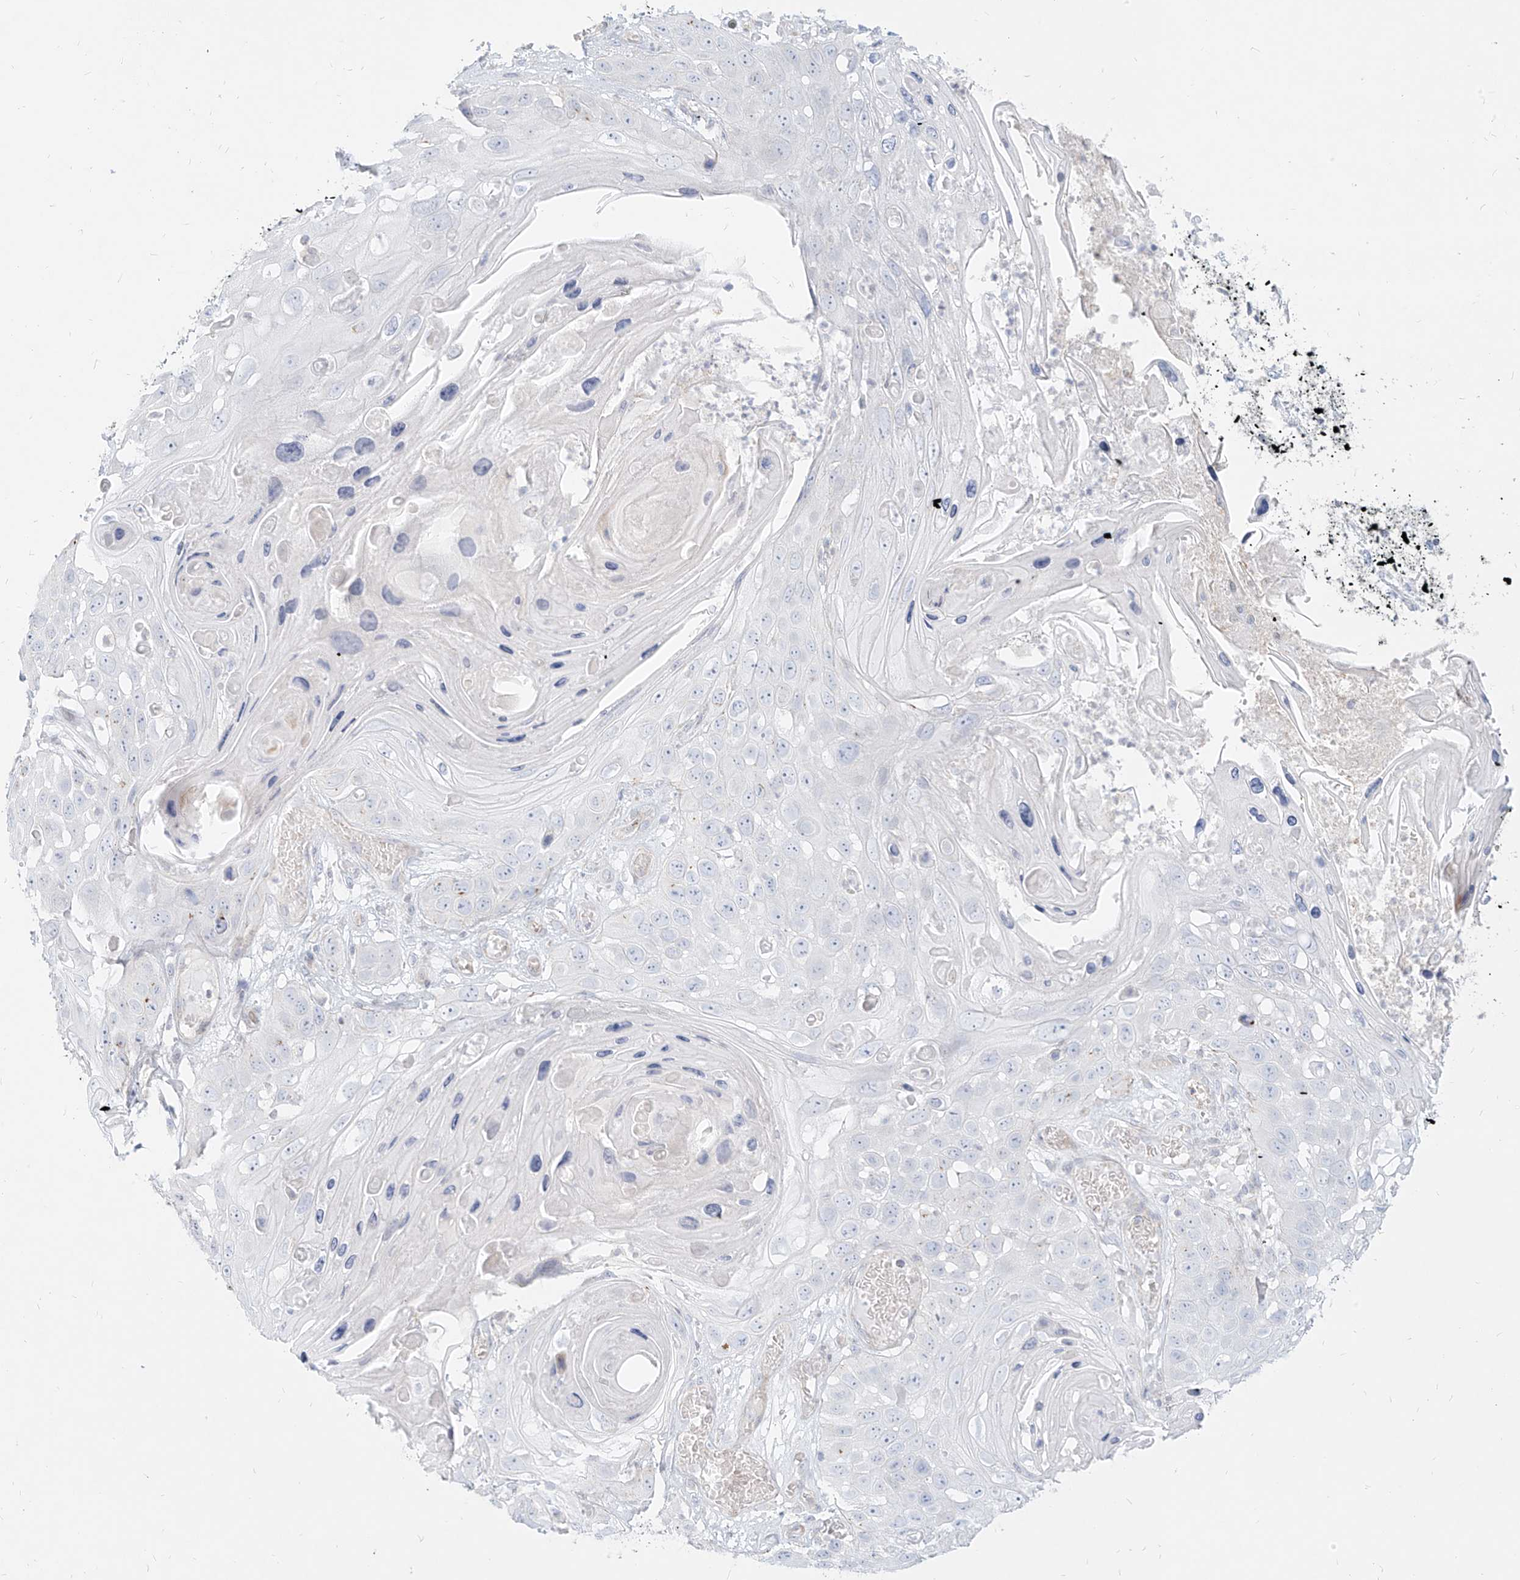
{"staining": {"intensity": "negative", "quantity": "none", "location": "none"}, "tissue": "skin cancer", "cell_type": "Tumor cells", "image_type": "cancer", "snomed": [{"axis": "morphology", "description": "Squamous cell carcinoma, NOS"}, {"axis": "topography", "description": "Skin"}], "caption": "High power microscopy photomicrograph of an immunohistochemistry (IHC) histopathology image of skin squamous cell carcinoma, revealing no significant staining in tumor cells.", "gene": "ITPKB", "patient": {"sex": "male", "age": 55}}